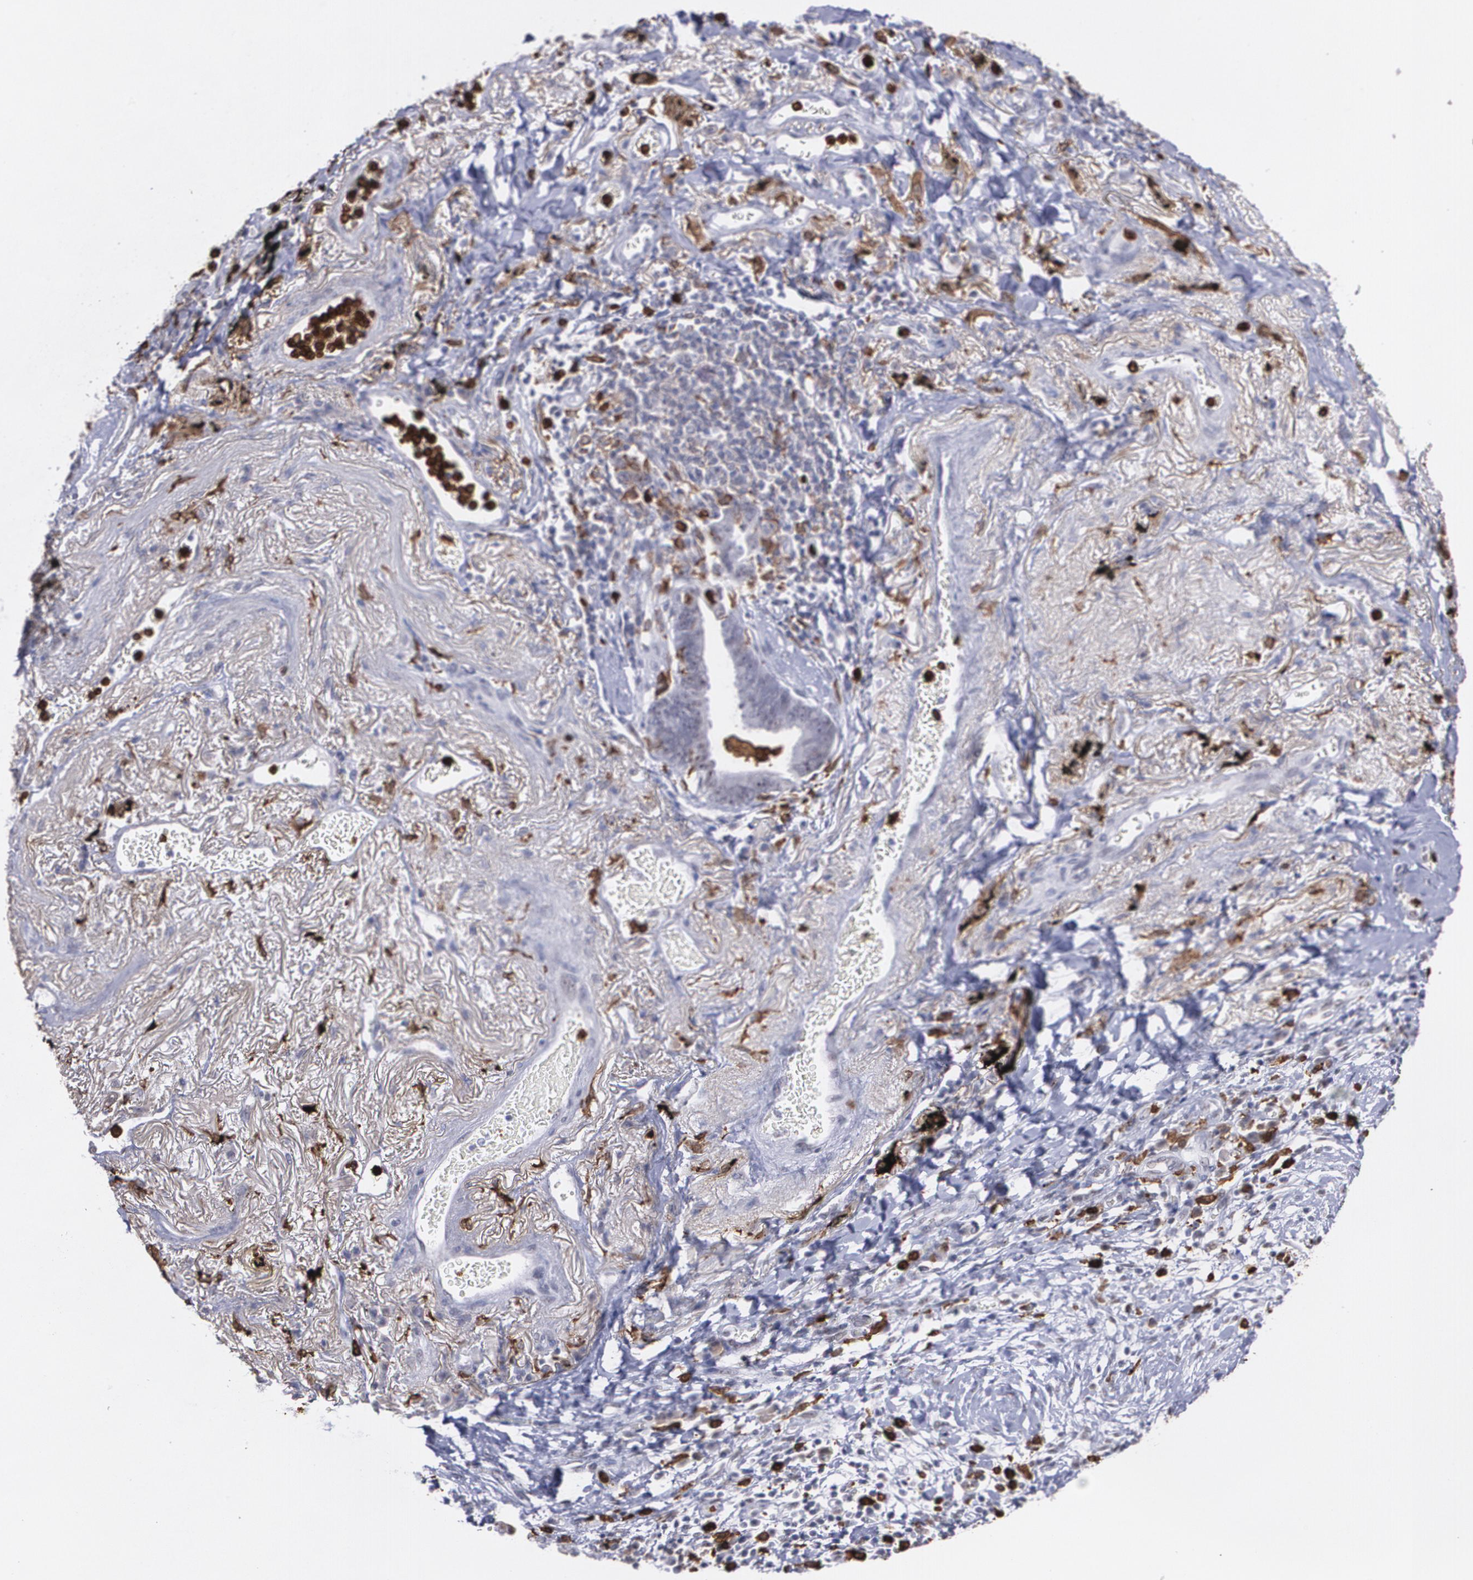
{"staining": {"intensity": "negative", "quantity": "none", "location": "none"}, "tissue": "lung cancer", "cell_type": "Tumor cells", "image_type": "cancer", "snomed": [{"axis": "morphology", "description": "Adenocarcinoma, NOS"}, {"axis": "topography", "description": "Lung"}], "caption": "Protein analysis of adenocarcinoma (lung) reveals no significant staining in tumor cells.", "gene": "NCF2", "patient": {"sex": "female", "age": 64}}